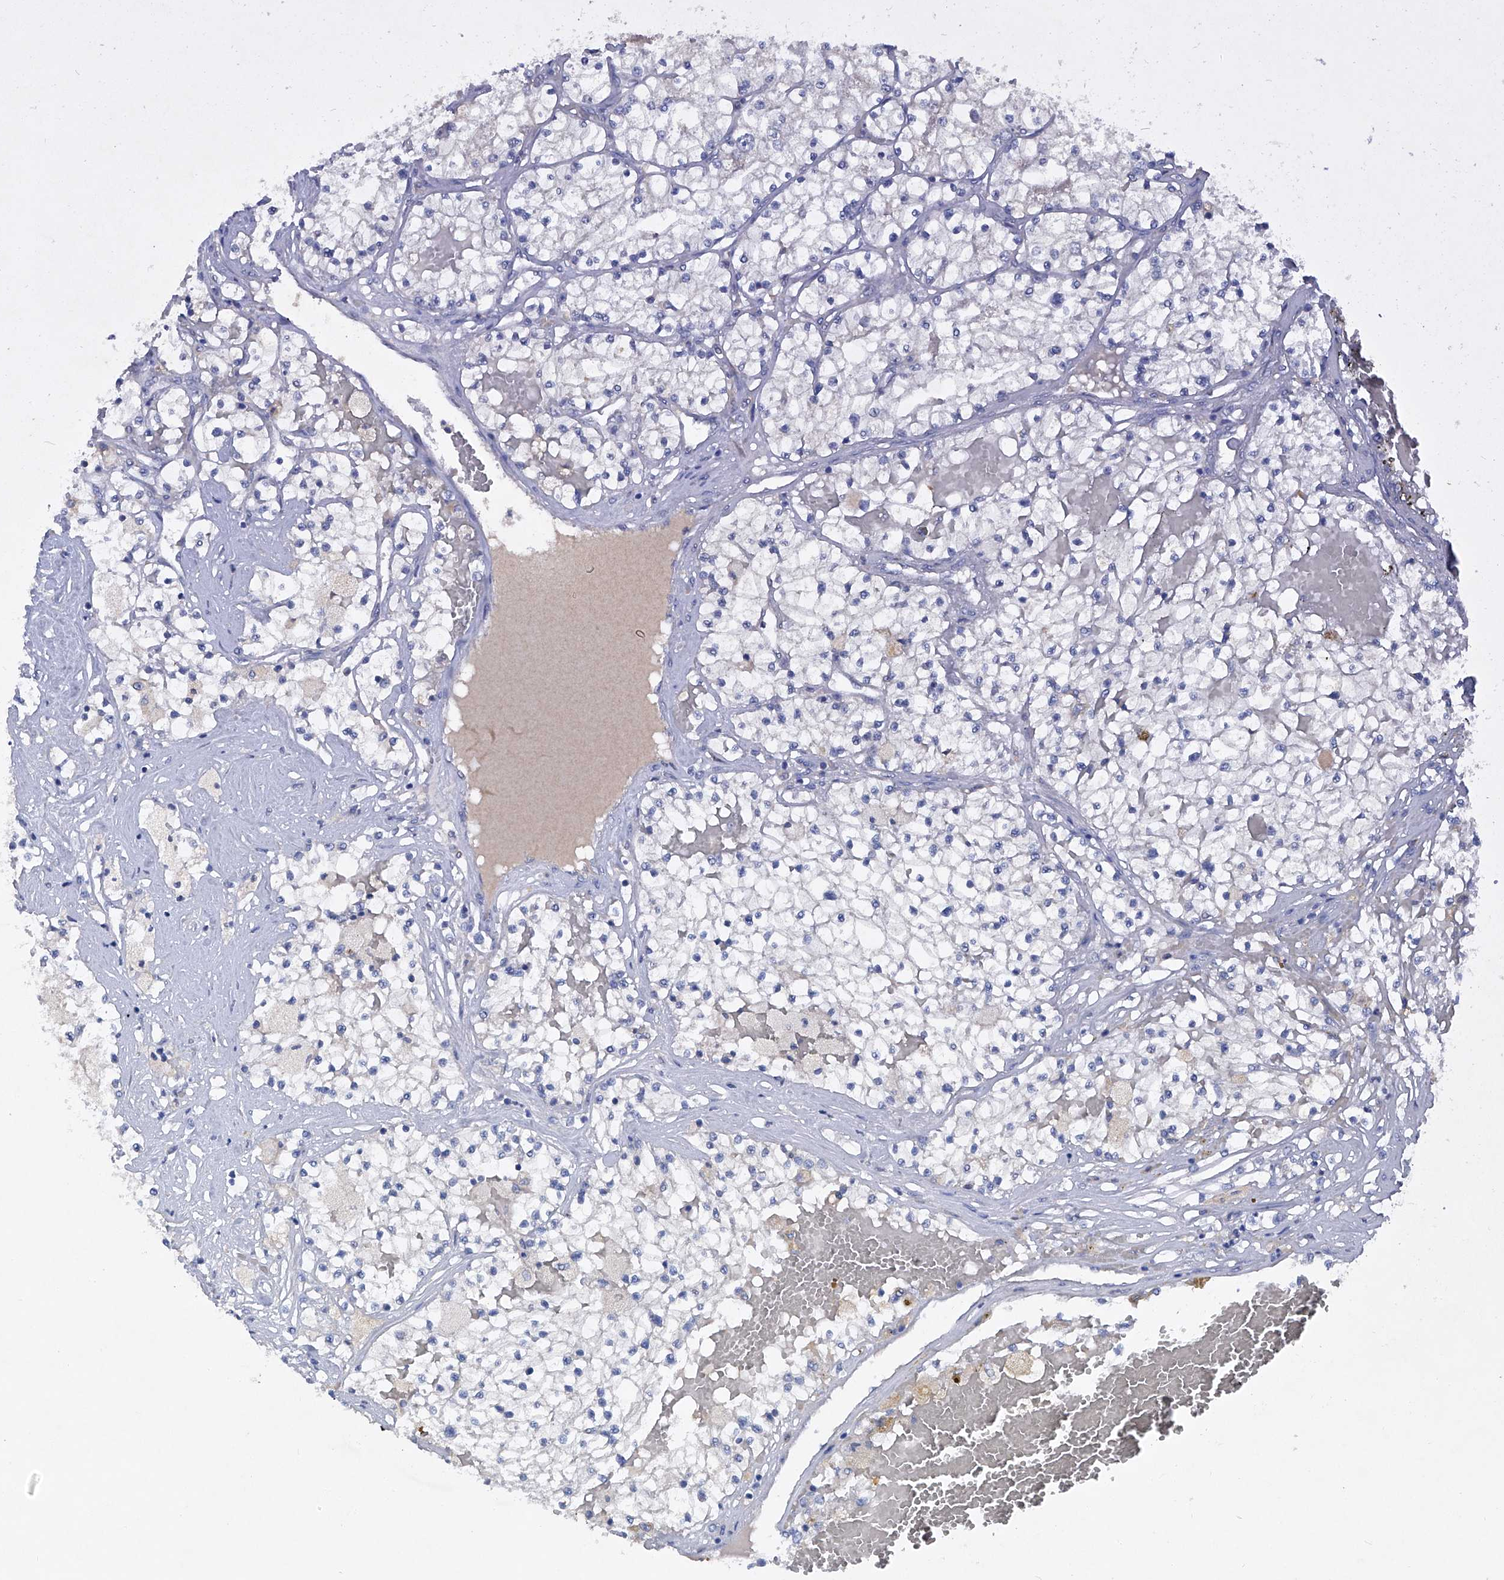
{"staining": {"intensity": "negative", "quantity": "none", "location": "none"}, "tissue": "renal cancer", "cell_type": "Tumor cells", "image_type": "cancer", "snomed": [{"axis": "morphology", "description": "Normal tissue, NOS"}, {"axis": "morphology", "description": "Adenocarcinoma, NOS"}, {"axis": "topography", "description": "Kidney"}], "caption": "Renal cancer was stained to show a protein in brown. There is no significant staining in tumor cells.", "gene": "PCSK5", "patient": {"sex": "male", "age": 68}}